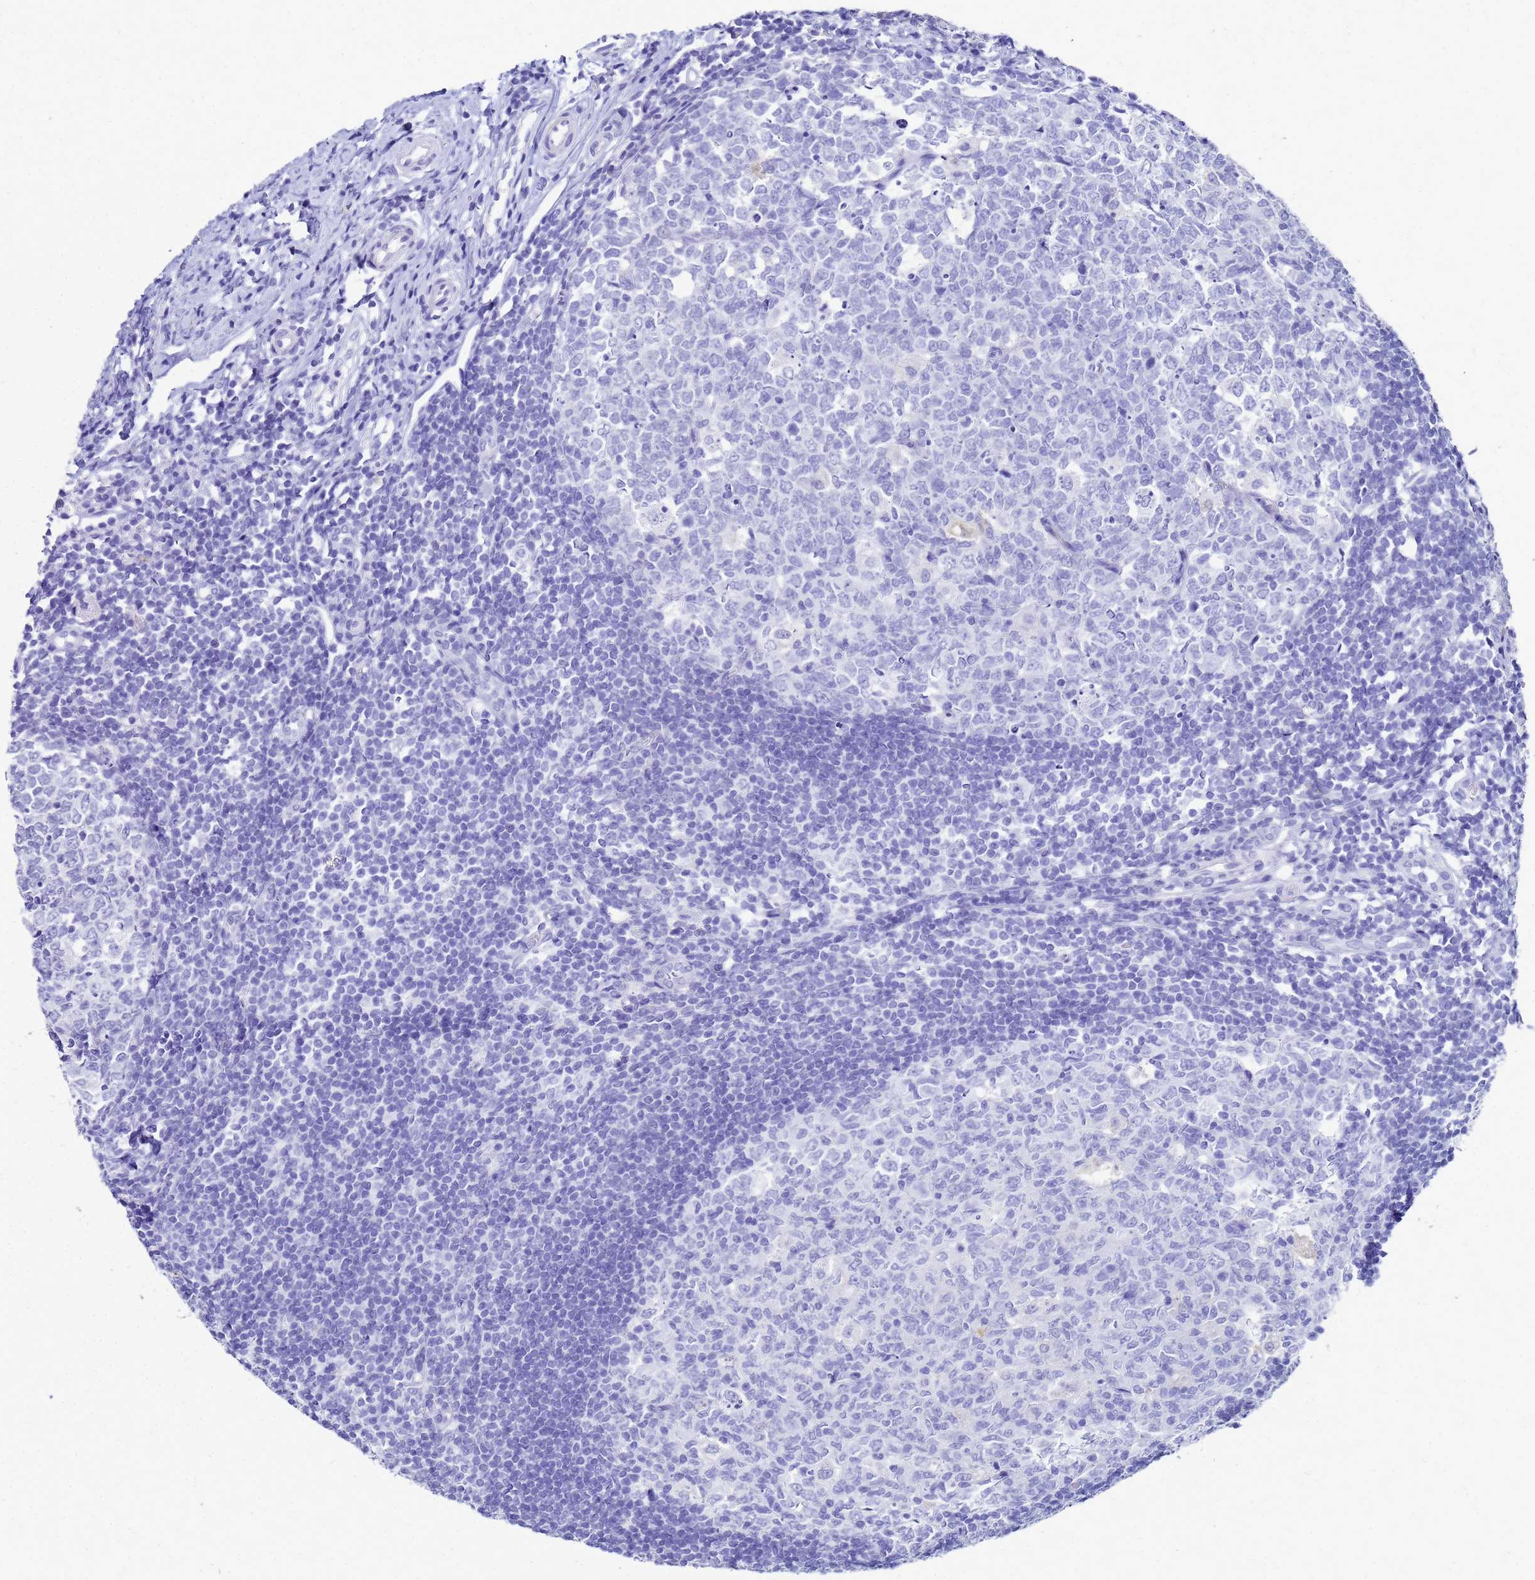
{"staining": {"intensity": "negative", "quantity": "none", "location": "none"}, "tissue": "appendix", "cell_type": "Glandular cells", "image_type": "normal", "snomed": [{"axis": "morphology", "description": "Normal tissue, NOS"}, {"axis": "topography", "description": "Appendix"}], "caption": "Immunohistochemical staining of normal human appendix exhibits no significant staining in glandular cells. Brightfield microscopy of IHC stained with DAB (3,3'-diaminobenzidine) (brown) and hematoxylin (blue), captured at high magnification.", "gene": "CKB", "patient": {"sex": "male", "age": 14}}